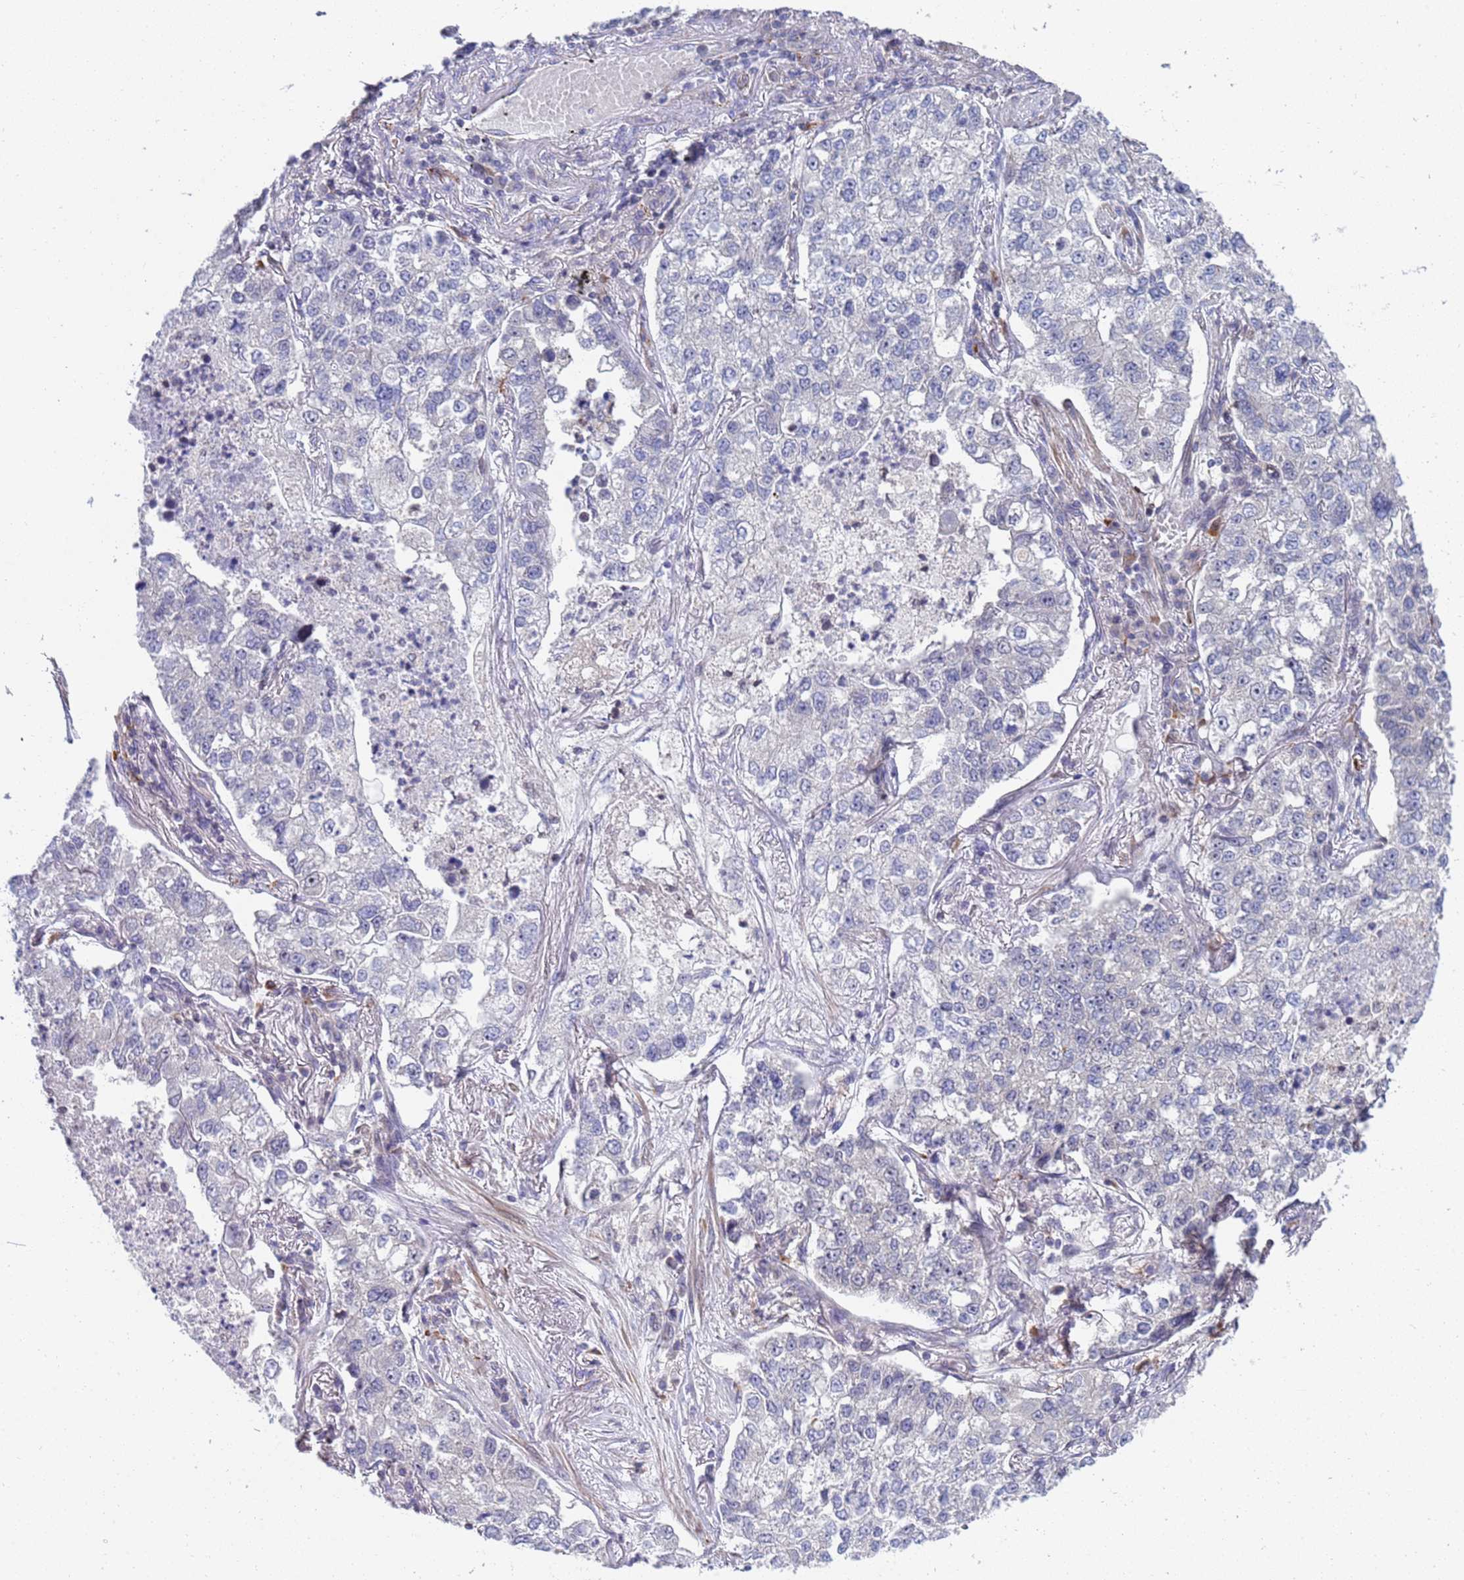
{"staining": {"intensity": "negative", "quantity": "none", "location": "none"}, "tissue": "lung cancer", "cell_type": "Tumor cells", "image_type": "cancer", "snomed": [{"axis": "morphology", "description": "Adenocarcinoma, NOS"}, {"axis": "topography", "description": "Lung"}], "caption": "High magnification brightfield microscopy of lung cancer (adenocarcinoma) stained with DAB (3,3'-diaminobenzidine) (brown) and counterstained with hematoxylin (blue): tumor cells show no significant positivity.", "gene": "ENOSF1", "patient": {"sex": "male", "age": 49}}